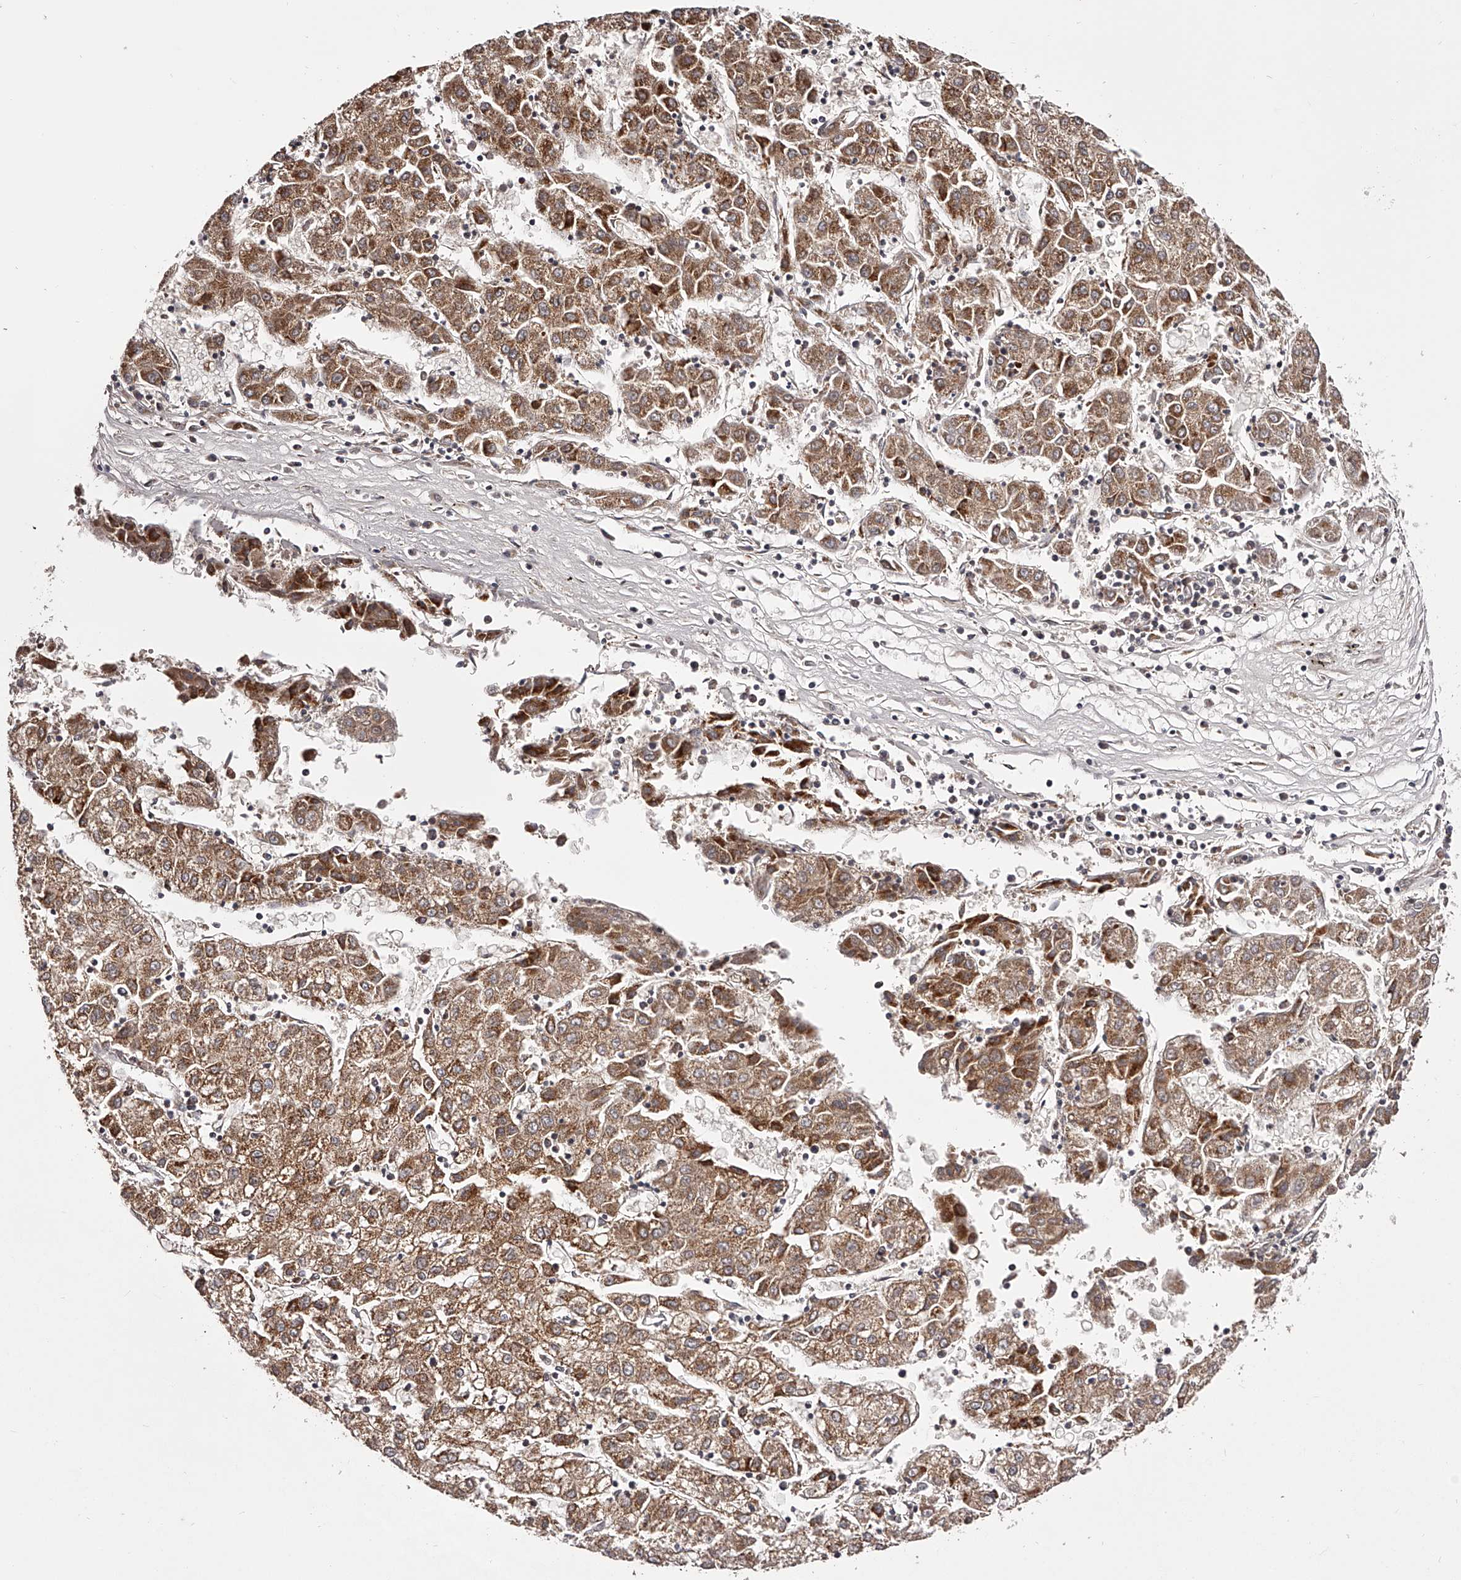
{"staining": {"intensity": "strong", "quantity": "25%-75%", "location": "cytoplasmic/membranous"}, "tissue": "liver cancer", "cell_type": "Tumor cells", "image_type": "cancer", "snomed": [{"axis": "morphology", "description": "Carcinoma, Hepatocellular, NOS"}, {"axis": "topography", "description": "Liver"}], "caption": "Liver hepatocellular carcinoma stained with DAB (3,3'-diaminobenzidine) immunohistochemistry (IHC) displays high levels of strong cytoplasmic/membranous staining in approximately 25%-75% of tumor cells. (DAB (3,3'-diaminobenzidine) IHC, brown staining for protein, blue staining for nuclei).", "gene": "ODF2L", "patient": {"sex": "male", "age": 72}}